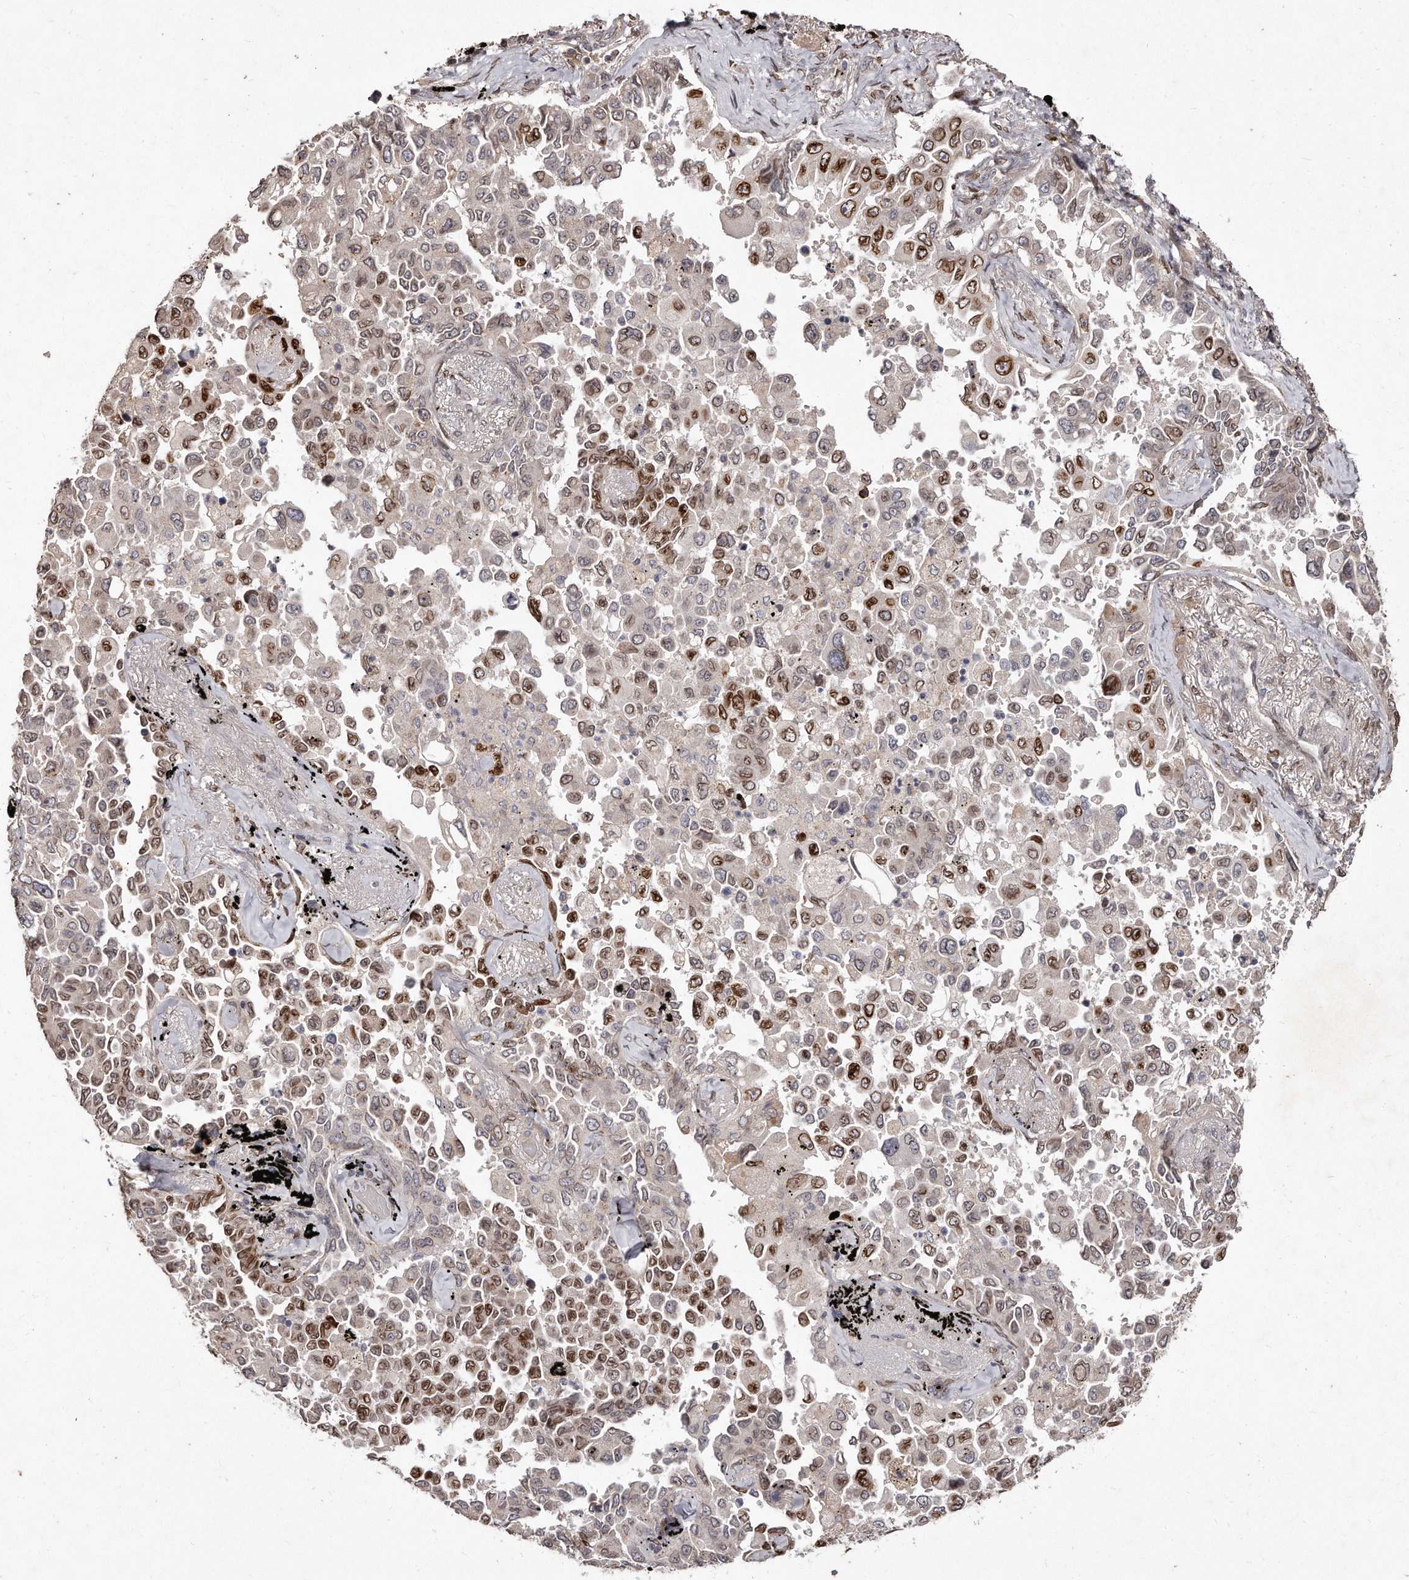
{"staining": {"intensity": "strong", "quantity": "<25%", "location": "cytoplasmic/membranous,nuclear"}, "tissue": "lung cancer", "cell_type": "Tumor cells", "image_type": "cancer", "snomed": [{"axis": "morphology", "description": "Adenocarcinoma, NOS"}, {"axis": "topography", "description": "Lung"}], "caption": "Human adenocarcinoma (lung) stained with a brown dye reveals strong cytoplasmic/membranous and nuclear positive staining in approximately <25% of tumor cells.", "gene": "HASPIN", "patient": {"sex": "female", "age": 67}}